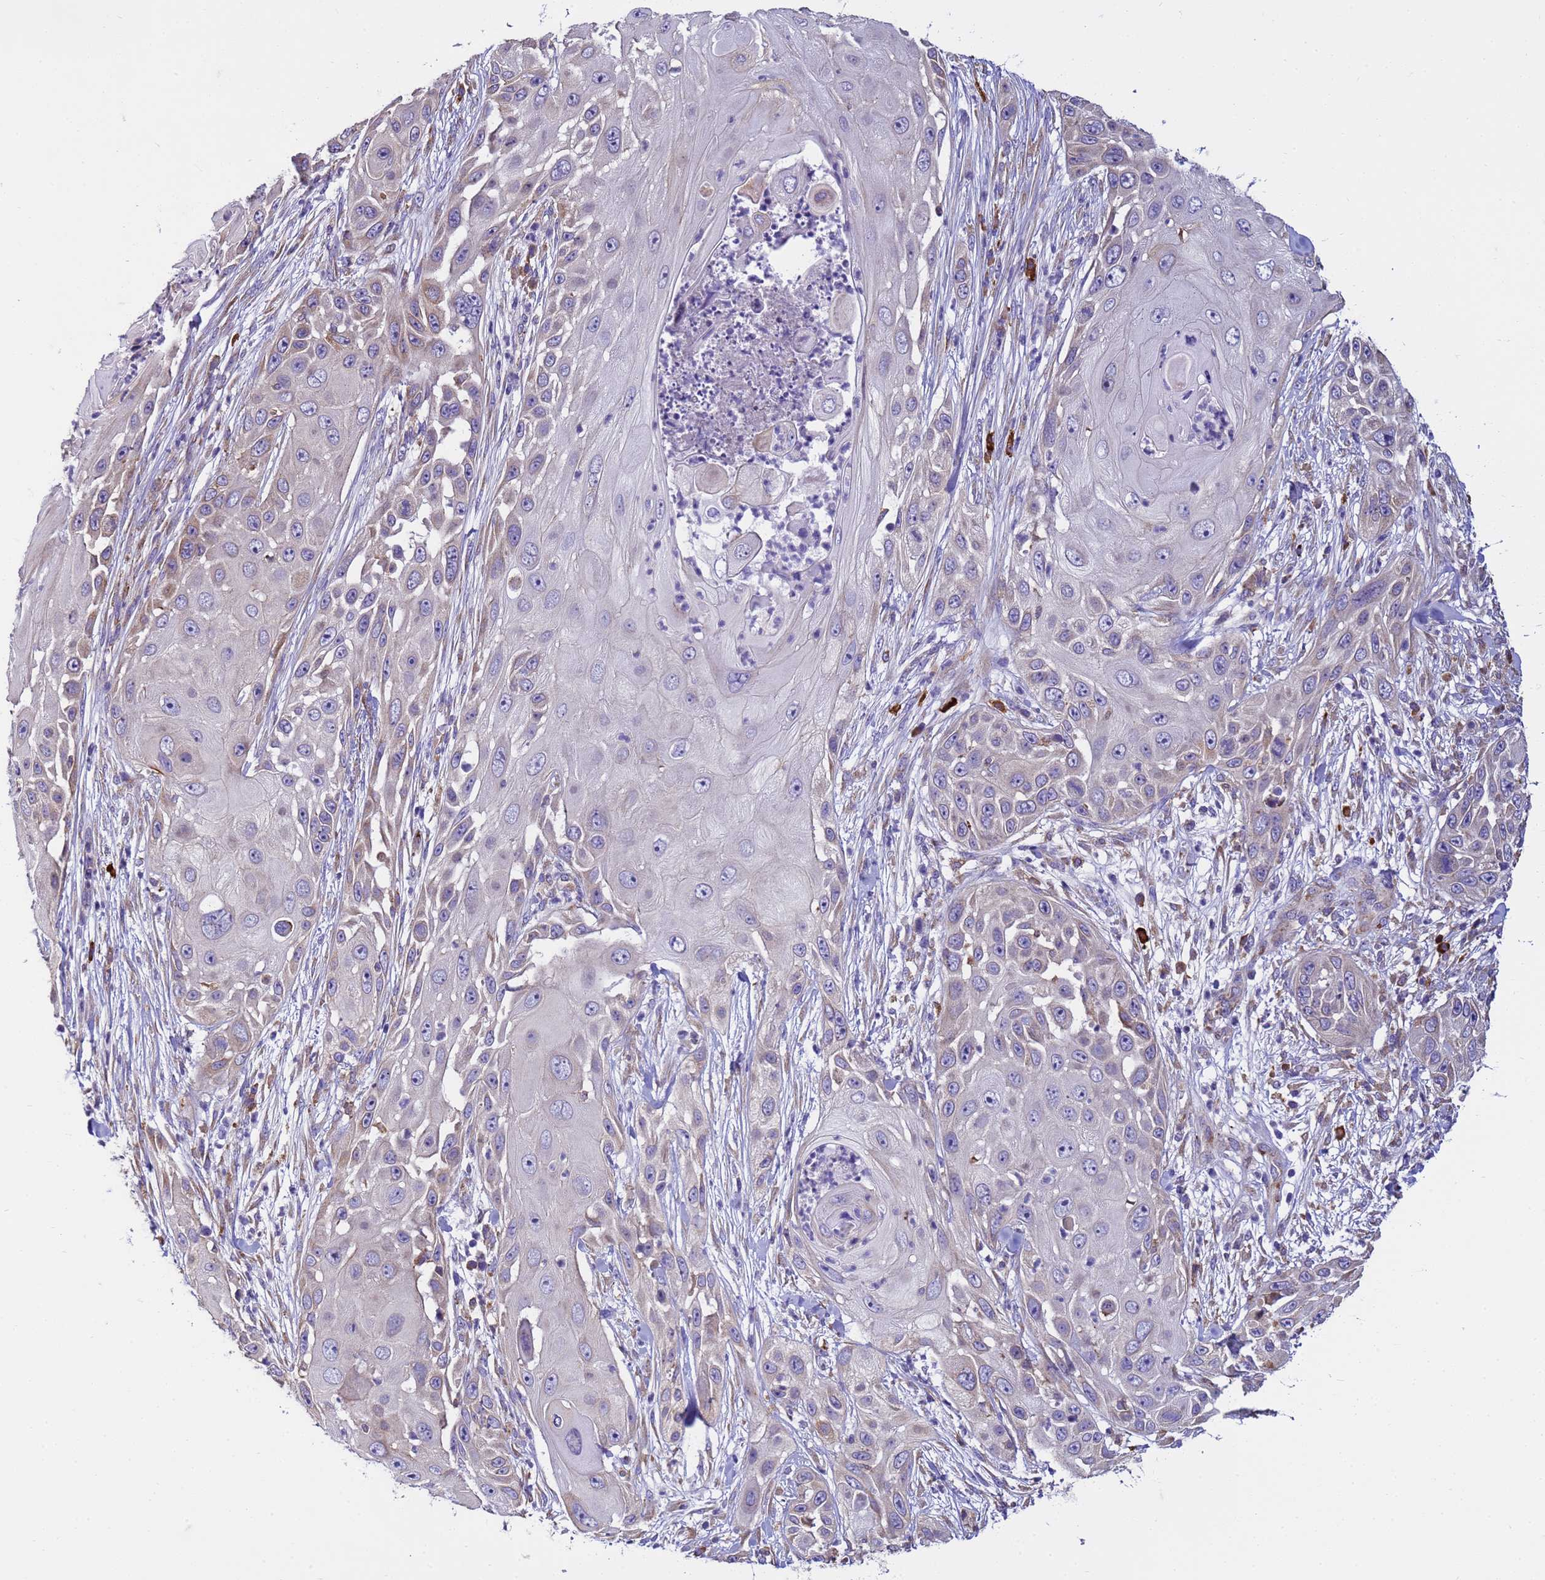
{"staining": {"intensity": "weak", "quantity": "<25%", "location": "cytoplasmic/membranous"}, "tissue": "skin cancer", "cell_type": "Tumor cells", "image_type": "cancer", "snomed": [{"axis": "morphology", "description": "Squamous cell carcinoma, NOS"}, {"axis": "topography", "description": "Skin"}], "caption": "Skin squamous cell carcinoma stained for a protein using immunohistochemistry displays no positivity tumor cells.", "gene": "THAP5", "patient": {"sex": "female", "age": 44}}